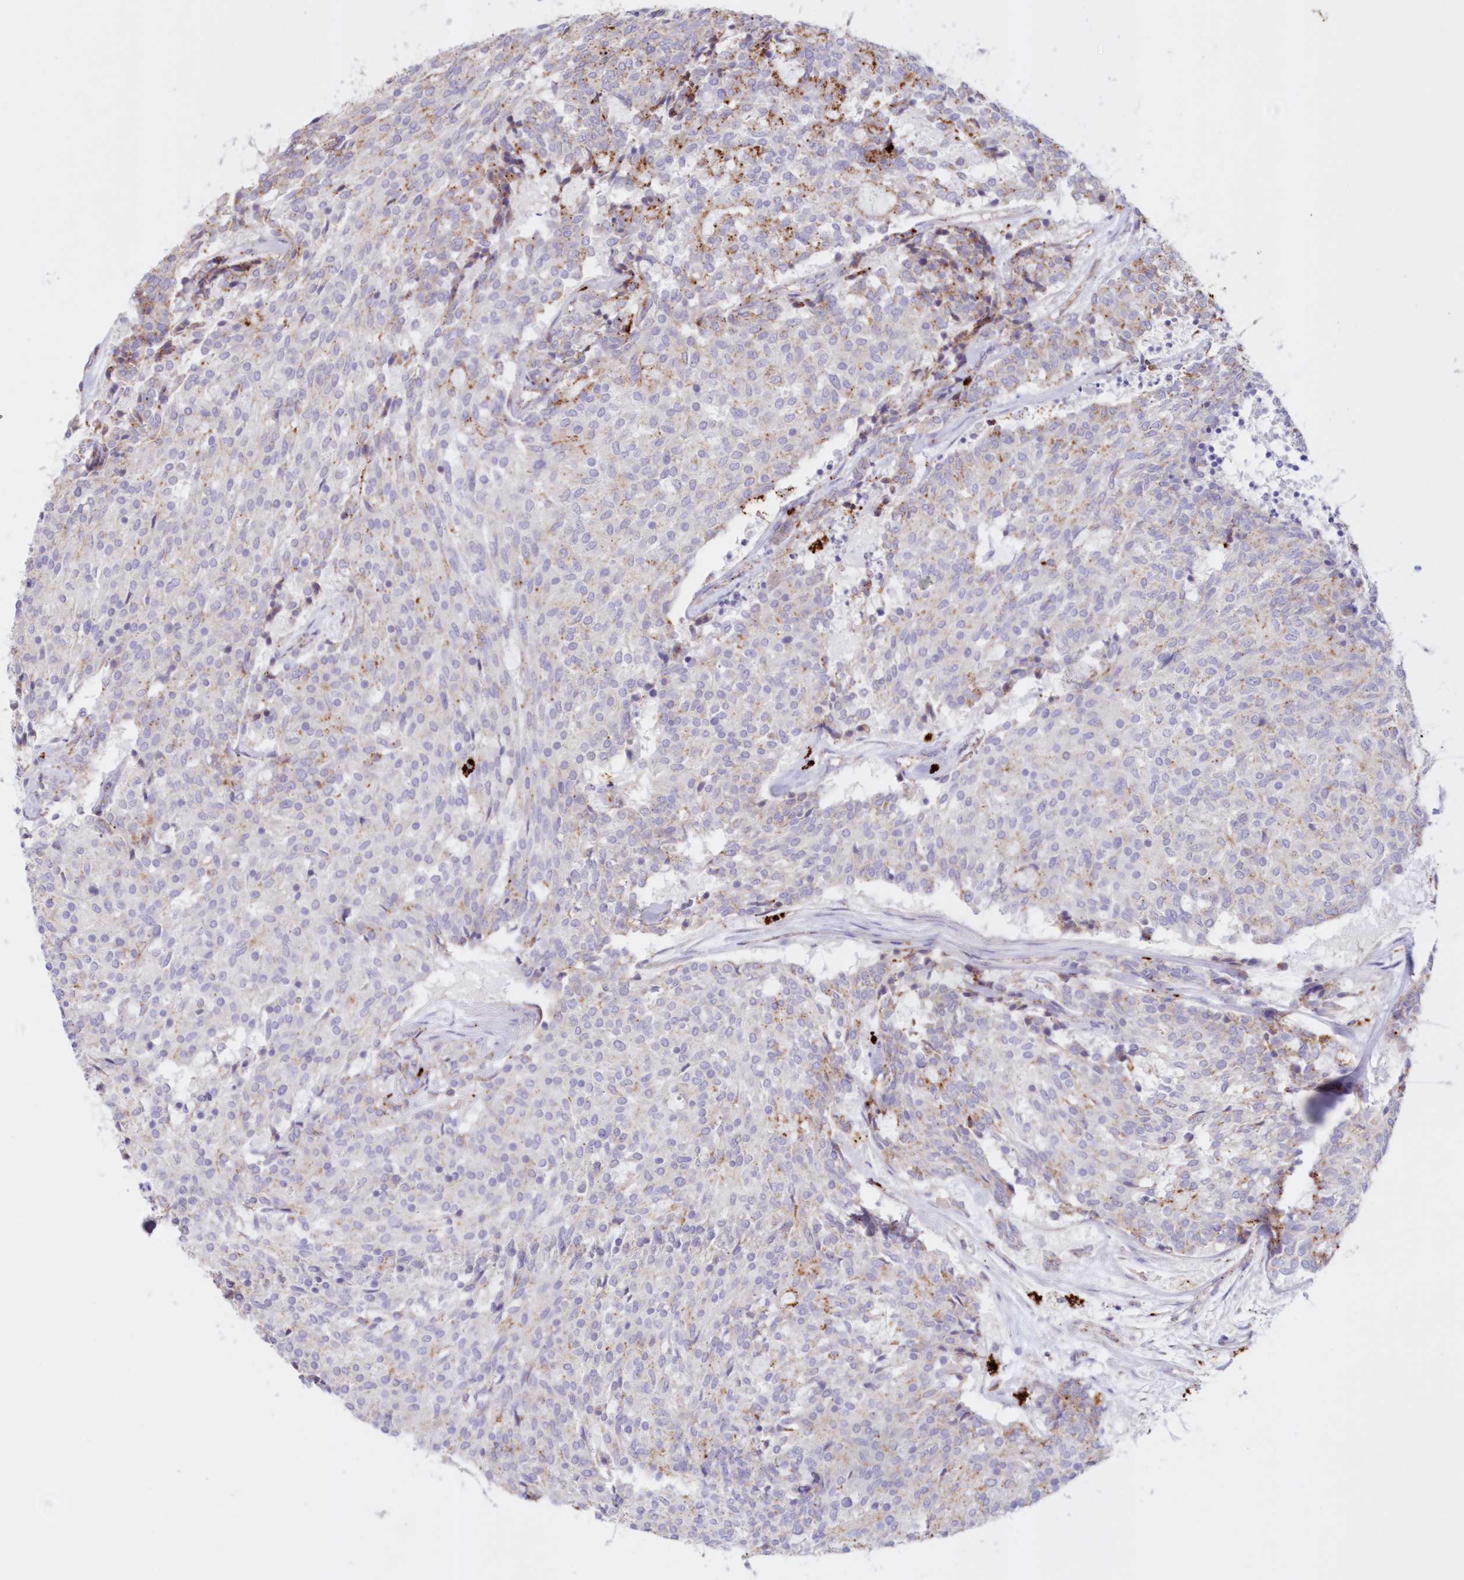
{"staining": {"intensity": "moderate", "quantity": "<25%", "location": "cytoplasmic/membranous"}, "tissue": "carcinoid", "cell_type": "Tumor cells", "image_type": "cancer", "snomed": [{"axis": "morphology", "description": "Carcinoid, malignant, NOS"}, {"axis": "topography", "description": "Pancreas"}], "caption": "A micrograph of human carcinoid stained for a protein reveals moderate cytoplasmic/membranous brown staining in tumor cells.", "gene": "TPP1", "patient": {"sex": "female", "age": 54}}